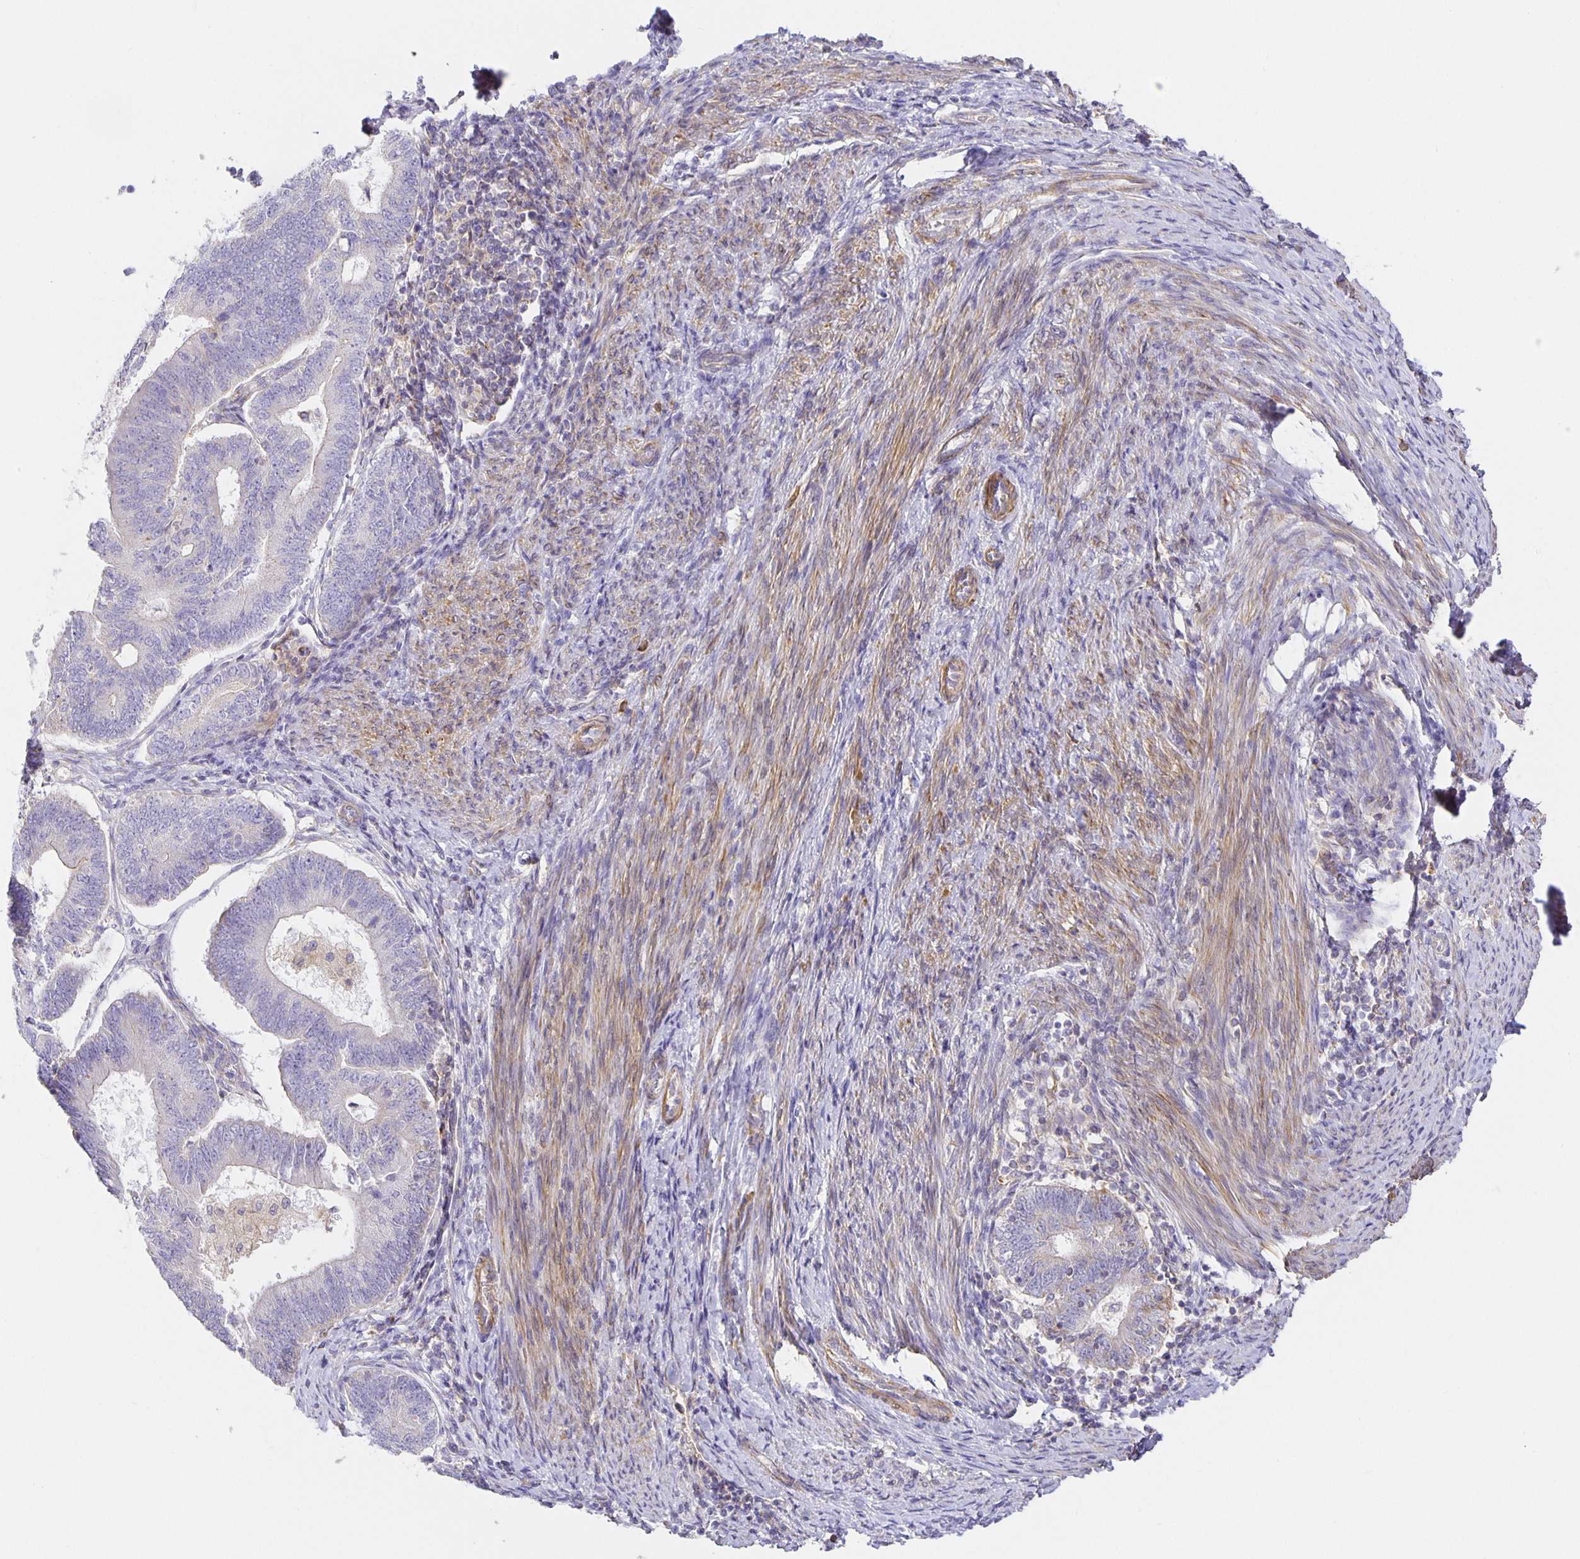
{"staining": {"intensity": "negative", "quantity": "none", "location": "none"}, "tissue": "endometrial cancer", "cell_type": "Tumor cells", "image_type": "cancer", "snomed": [{"axis": "morphology", "description": "Adenocarcinoma, NOS"}, {"axis": "topography", "description": "Endometrium"}], "caption": "An image of human endometrial adenocarcinoma is negative for staining in tumor cells.", "gene": "FLRT3", "patient": {"sex": "female", "age": 70}}